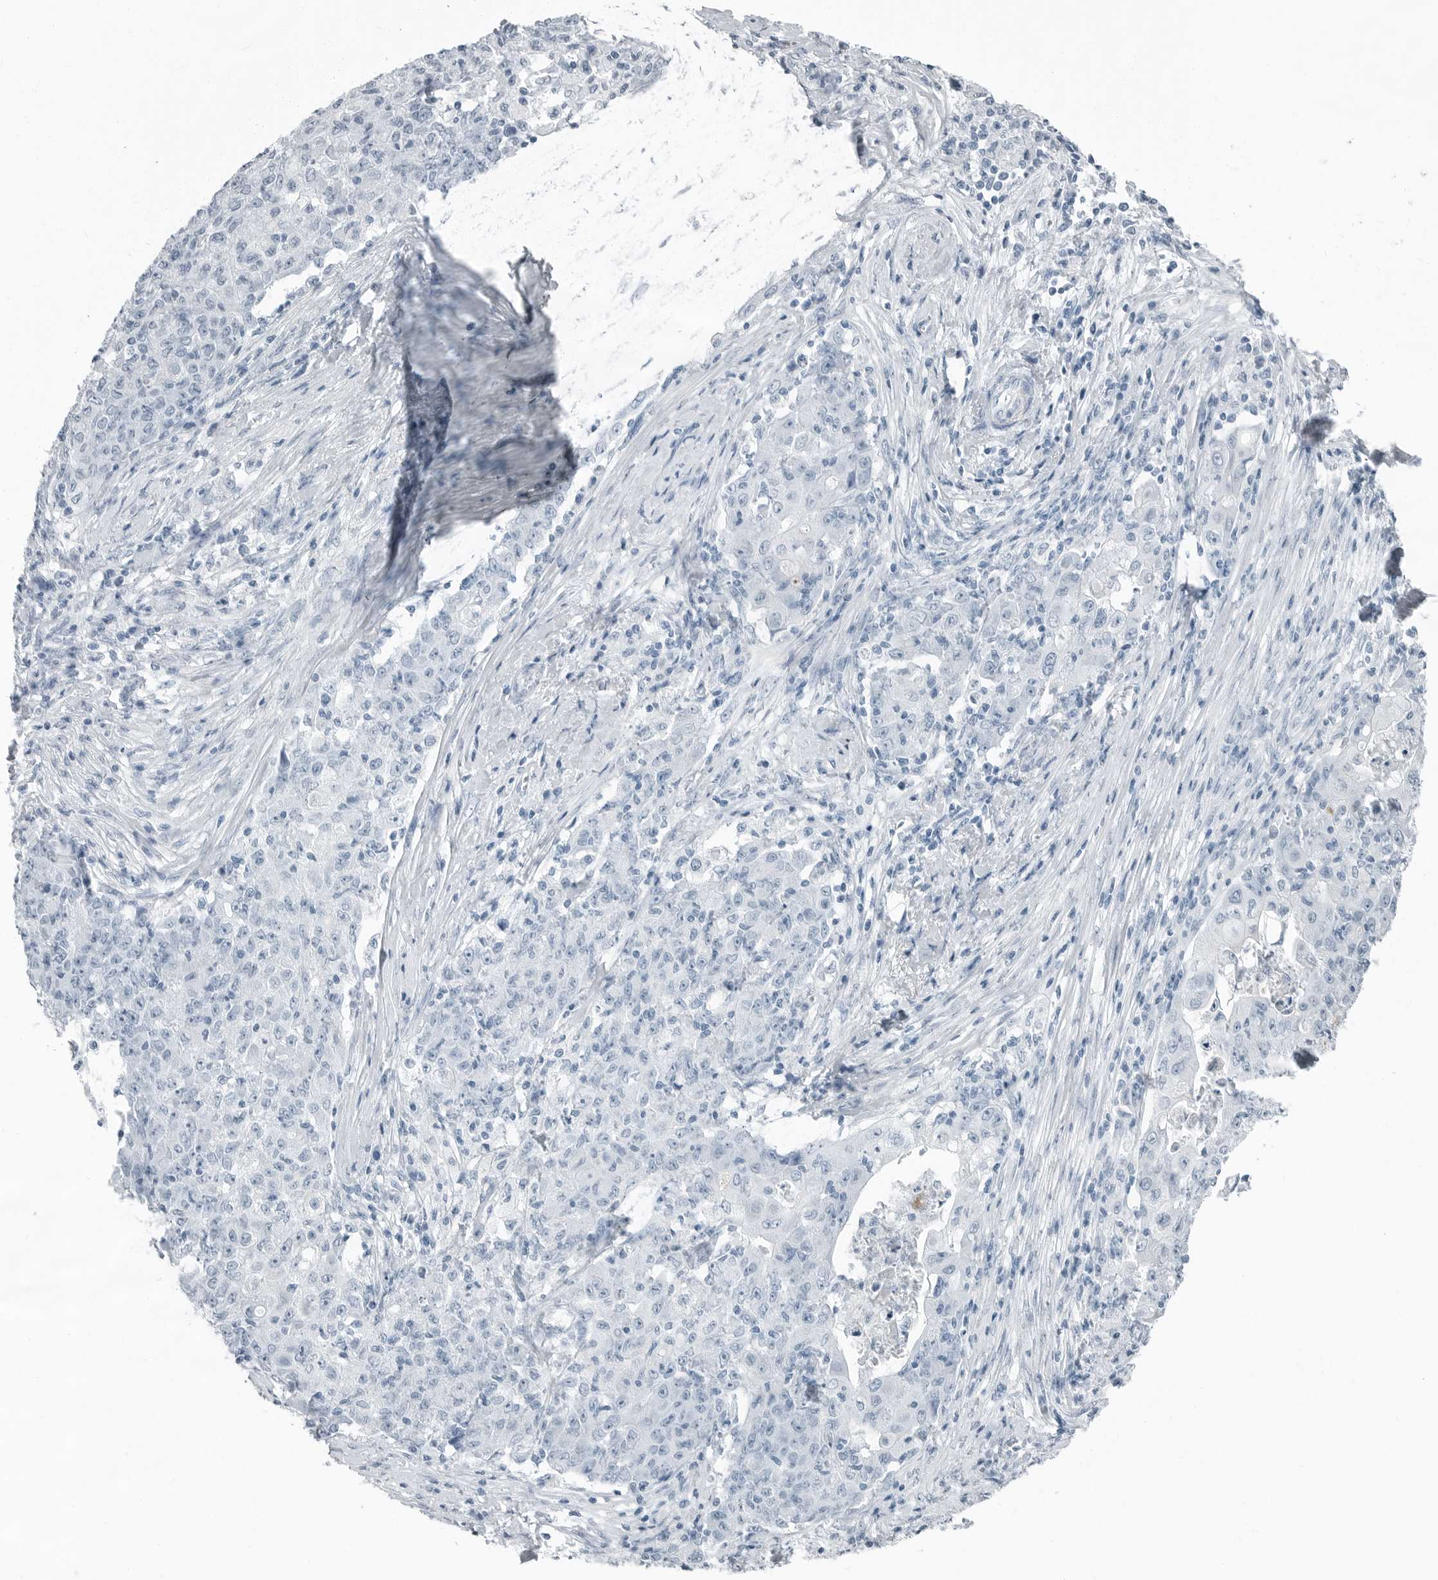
{"staining": {"intensity": "negative", "quantity": "none", "location": "none"}, "tissue": "ovarian cancer", "cell_type": "Tumor cells", "image_type": "cancer", "snomed": [{"axis": "morphology", "description": "Carcinoma, endometroid"}, {"axis": "topography", "description": "Ovary"}], "caption": "An immunohistochemistry micrograph of ovarian endometroid carcinoma is shown. There is no staining in tumor cells of ovarian endometroid carcinoma.", "gene": "FABP6", "patient": {"sex": "female", "age": 42}}